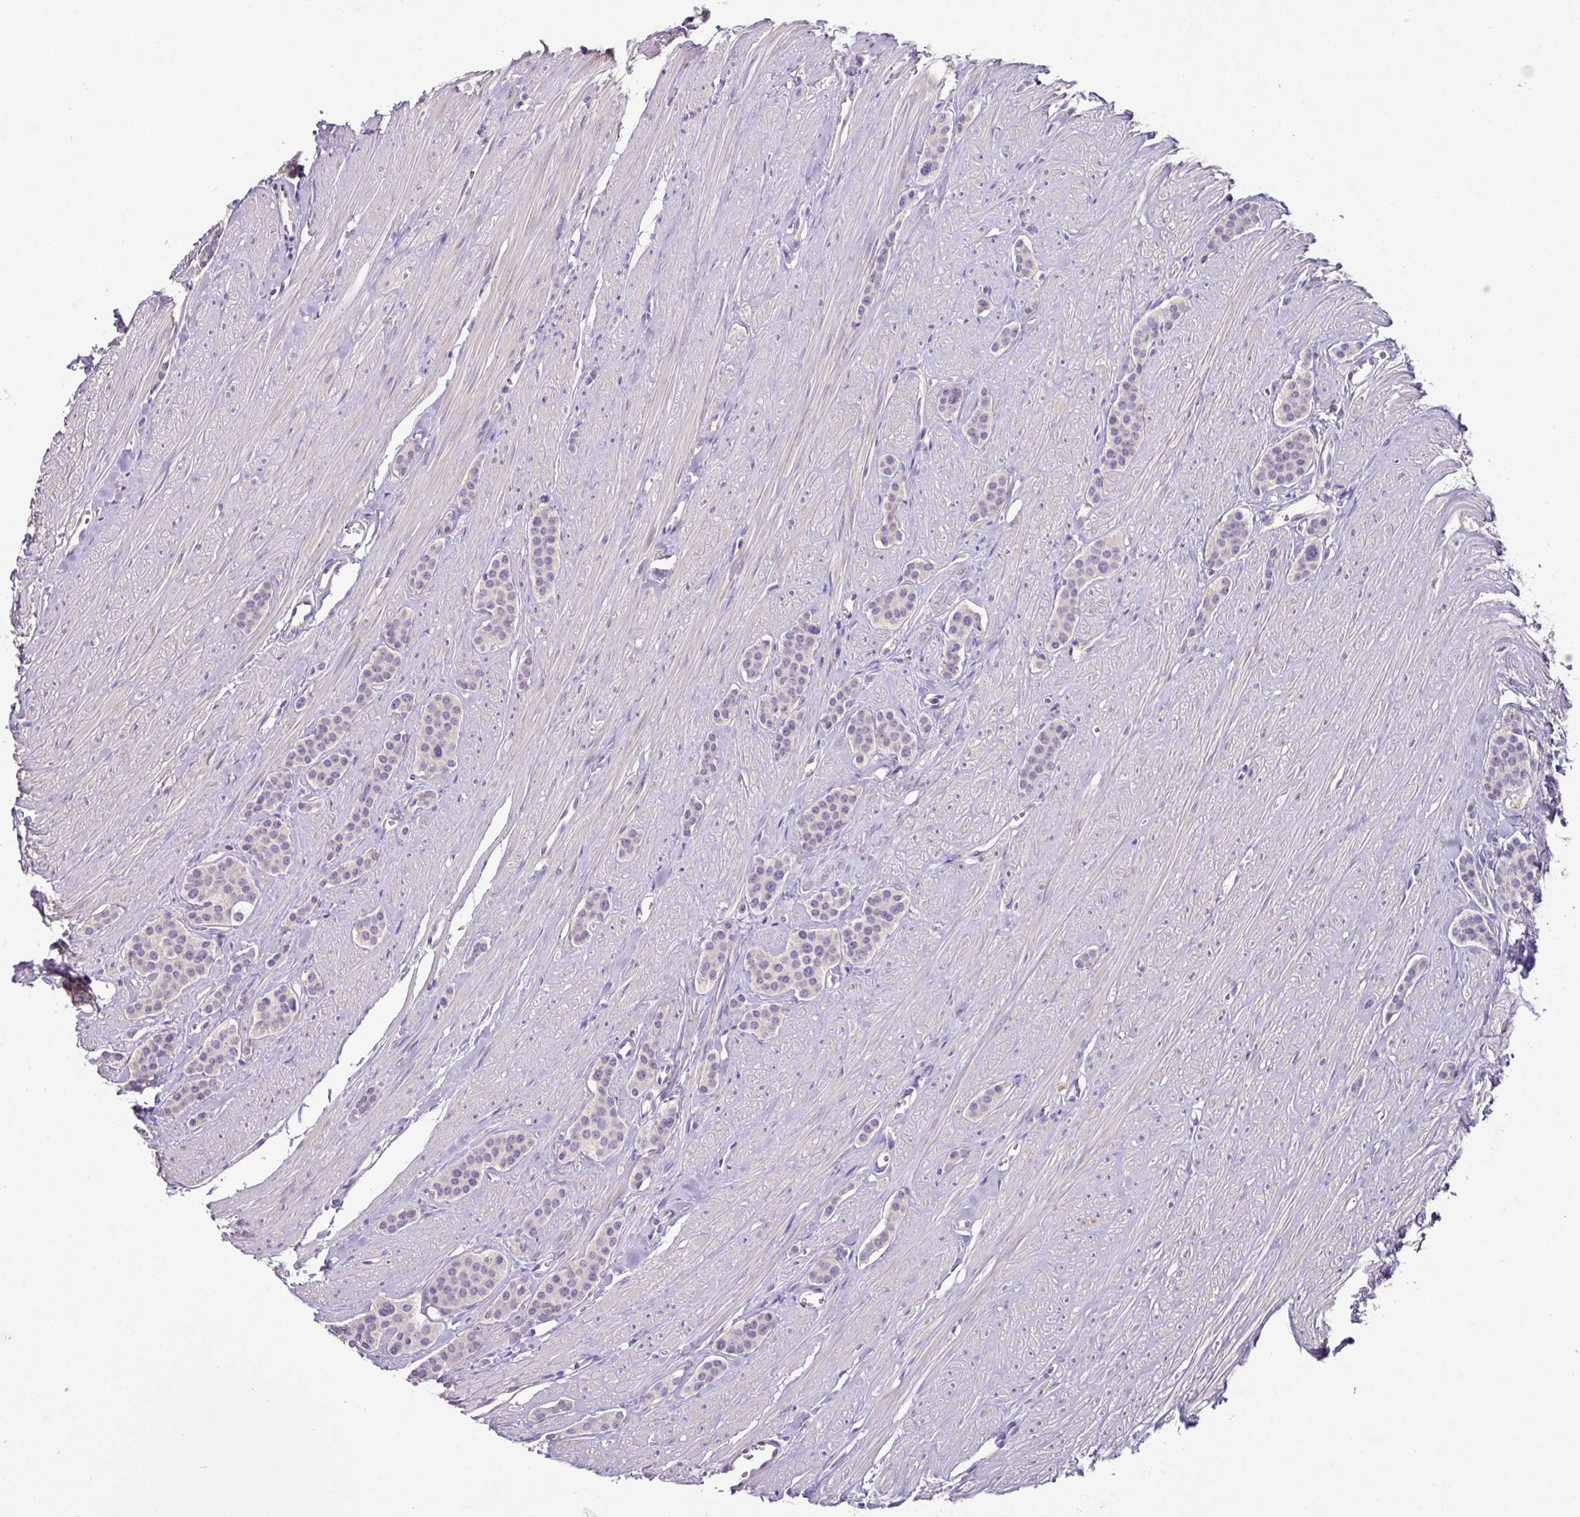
{"staining": {"intensity": "negative", "quantity": "none", "location": "none"}, "tissue": "carcinoid", "cell_type": "Tumor cells", "image_type": "cancer", "snomed": [{"axis": "morphology", "description": "Carcinoid, malignant, NOS"}, {"axis": "topography", "description": "Small intestine"}], "caption": "This image is of malignant carcinoid stained with immunohistochemistry (IHC) to label a protein in brown with the nuclei are counter-stained blue. There is no staining in tumor cells.", "gene": "HOXC13", "patient": {"sex": "male", "age": 60}}